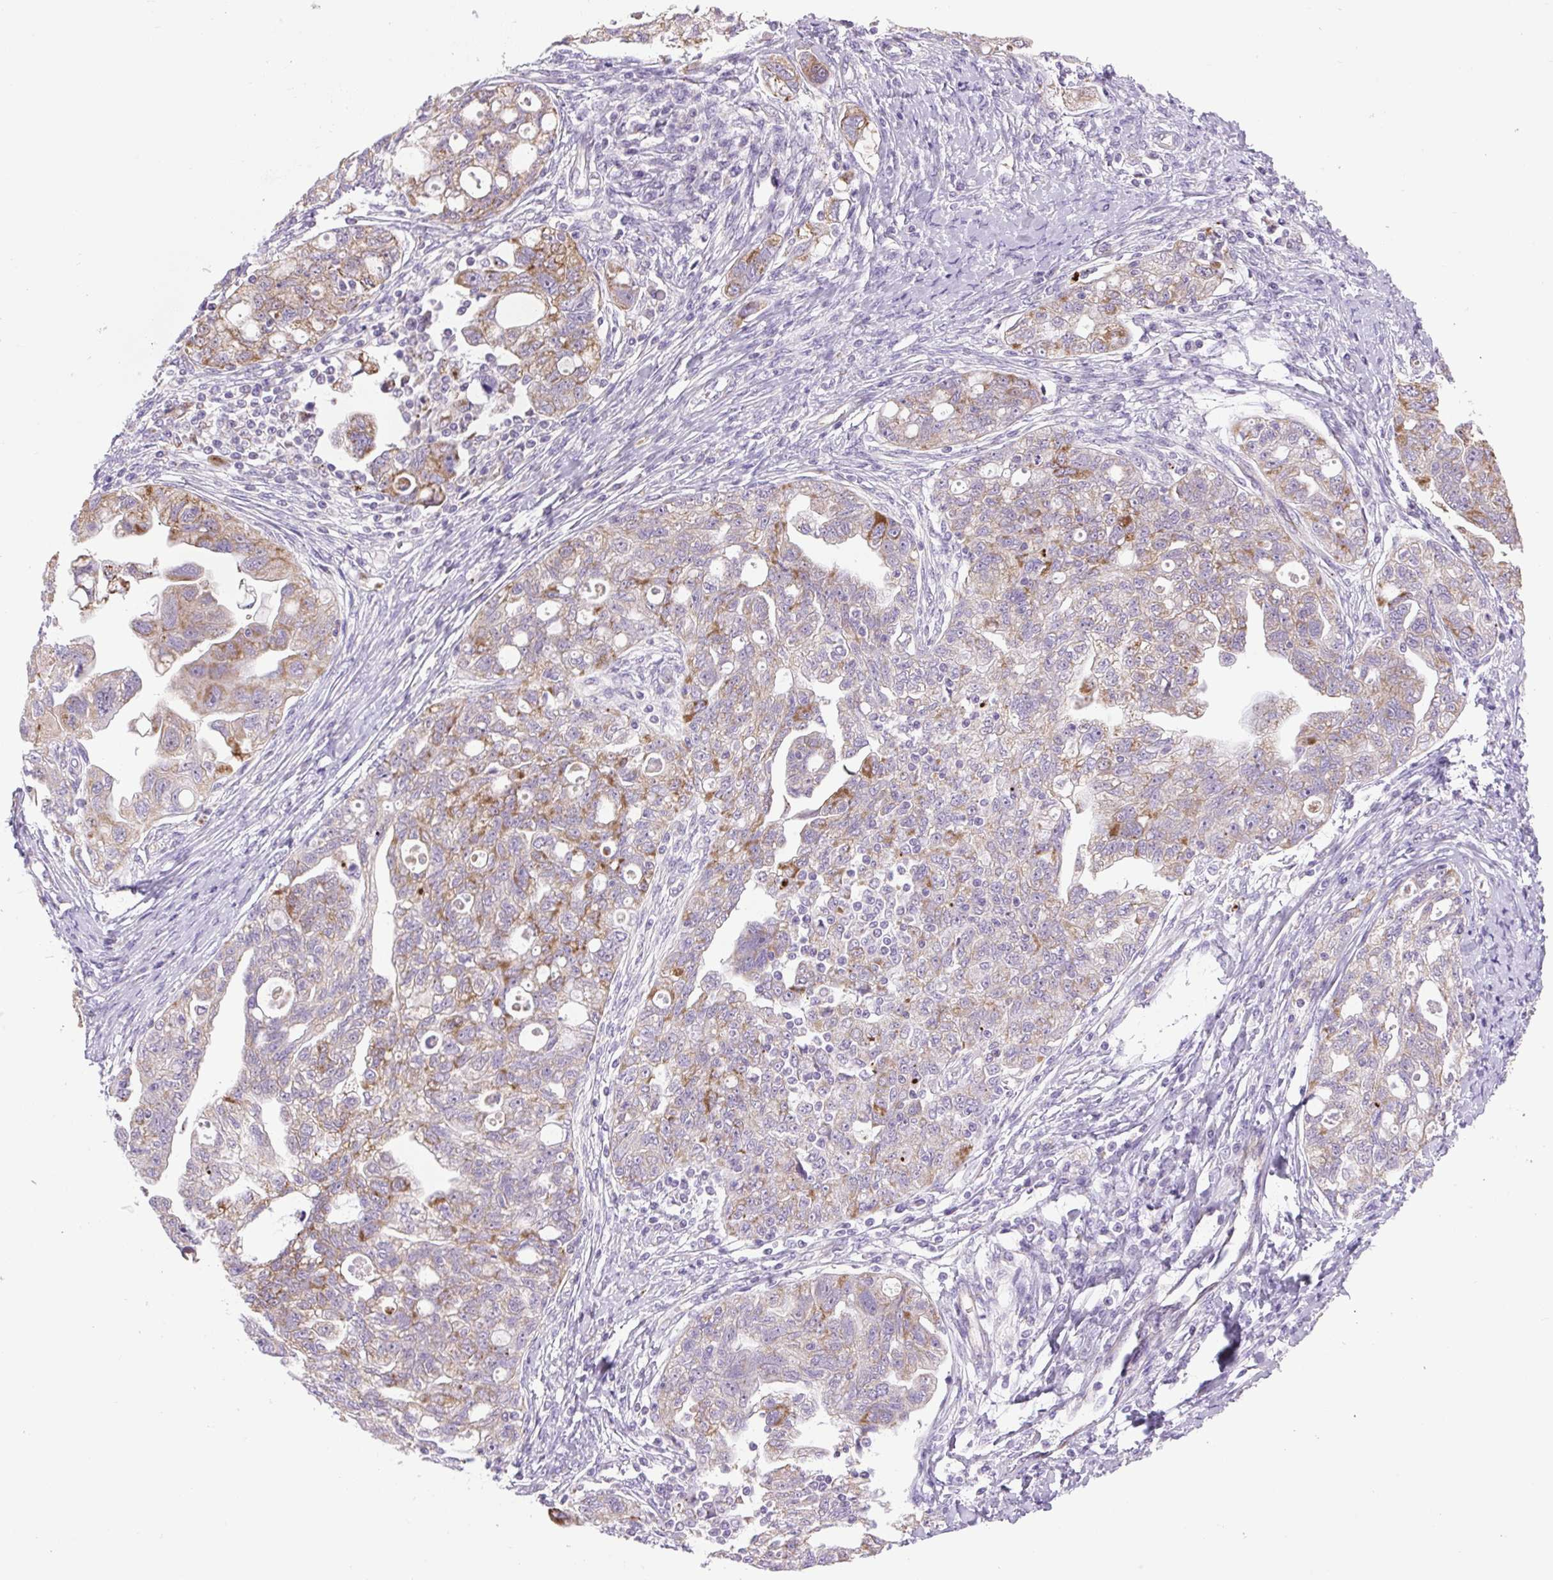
{"staining": {"intensity": "moderate", "quantity": "25%-75%", "location": "cytoplasmic/membranous"}, "tissue": "ovarian cancer", "cell_type": "Tumor cells", "image_type": "cancer", "snomed": [{"axis": "morphology", "description": "Carcinoma, NOS"}, {"axis": "morphology", "description": "Cystadenocarcinoma, serous, NOS"}, {"axis": "topography", "description": "Ovary"}], "caption": "Ovarian carcinoma stained with immunohistochemistry (IHC) exhibits moderate cytoplasmic/membranous expression in approximately 25%-75% of tumor cells.", "gene": "RNASE10", "patient": {"sex": "female", "age": 69}}